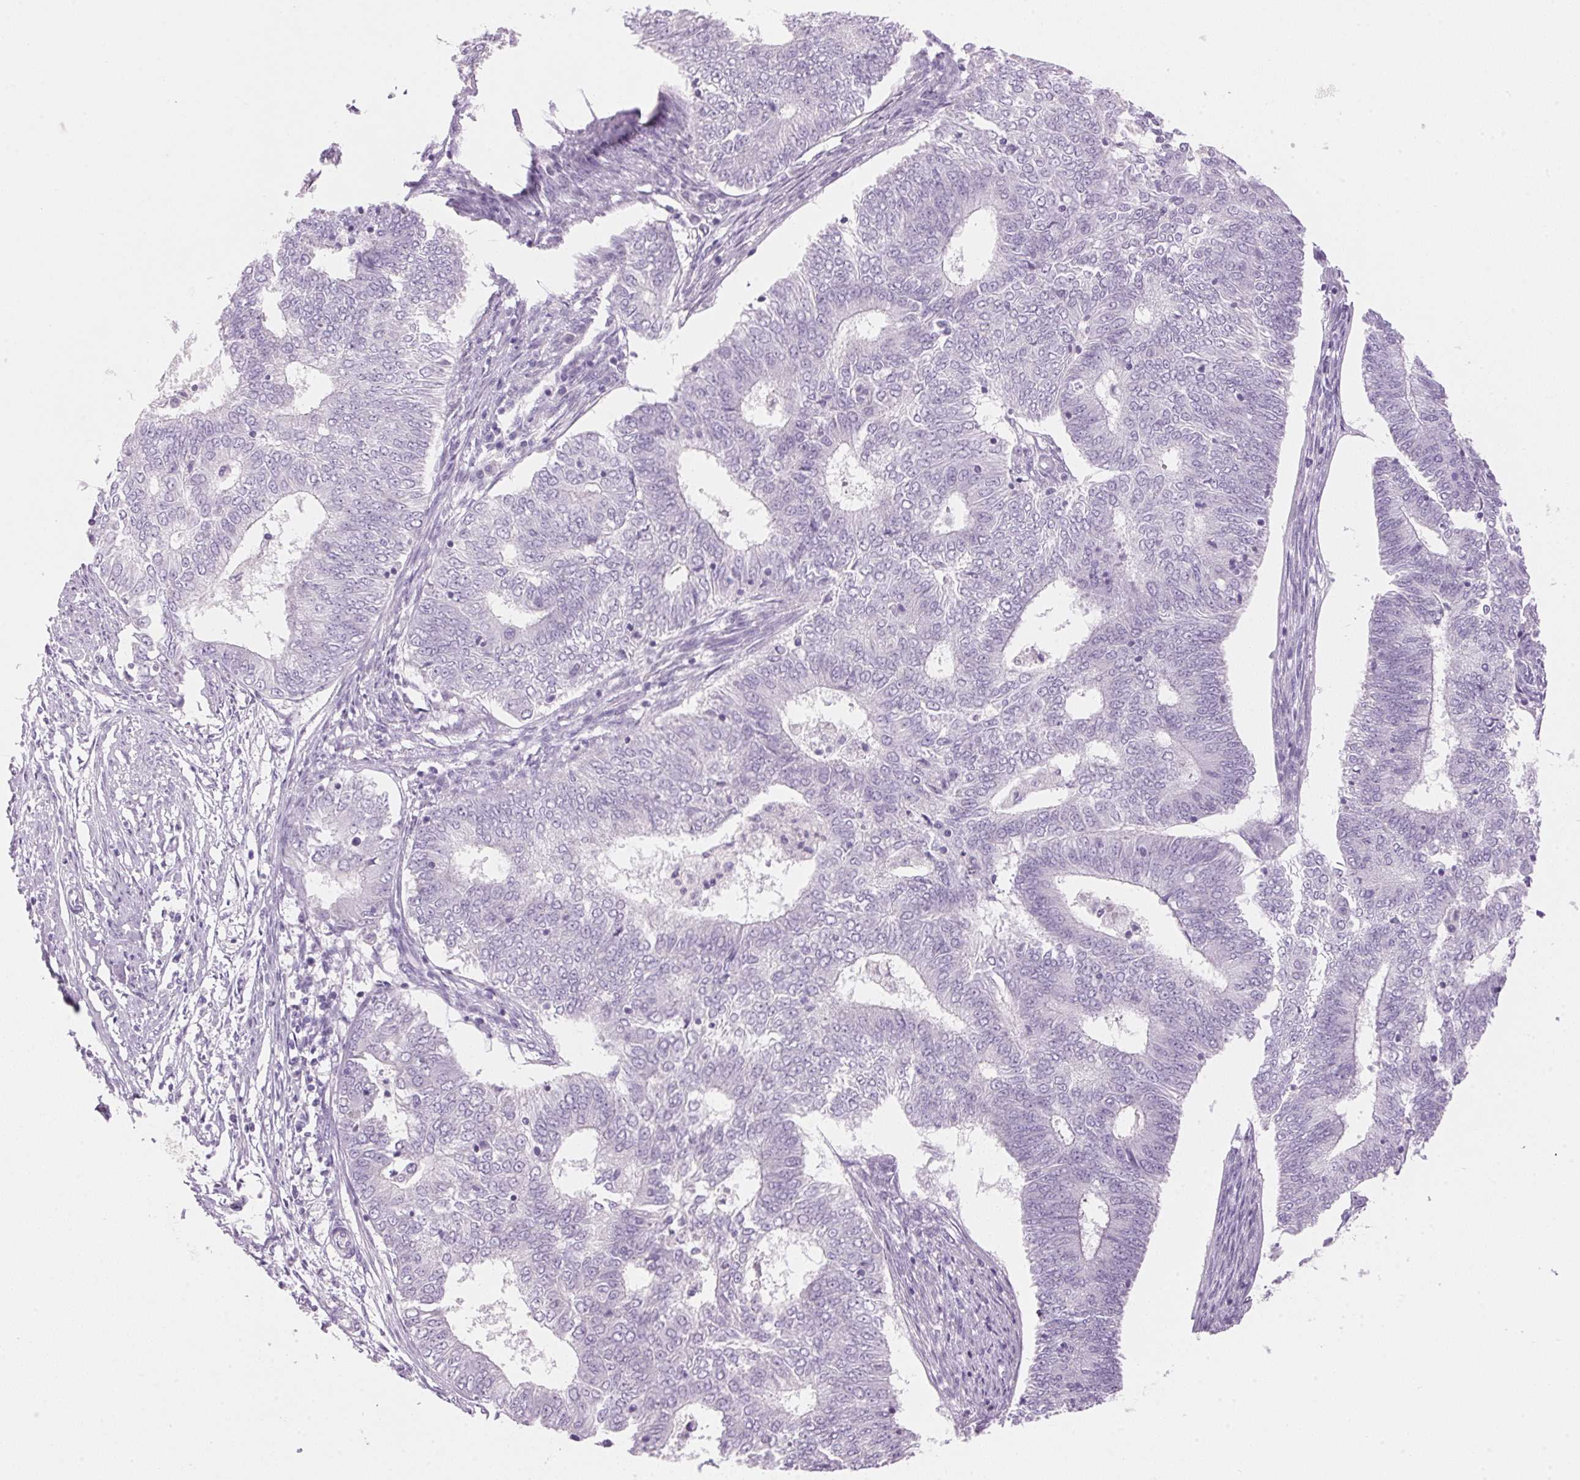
{"staining": {"intensity": "negative", "quantity": "none", "location": "none"}, "tissue": "endometrial cancer", "cell_type": "Tumor cells", "image_type": "cancer", "snomed": [{"axis": "morphology", "description": "Adenocarcinoma, NOS"}, {"axis": "topography", "description": "Endometrium"}], "caption": "There is no significant expression in tumor cells of endometrial cancer. Brightfield microscopy of immunohistochemistry stained with DAB (3,3'-diaminobenzidine) (brown) and hematoxylin (blue), captured at high magnification.", "gene": "HSD17B2", "patient": {"sex": "female", "age": 62}}